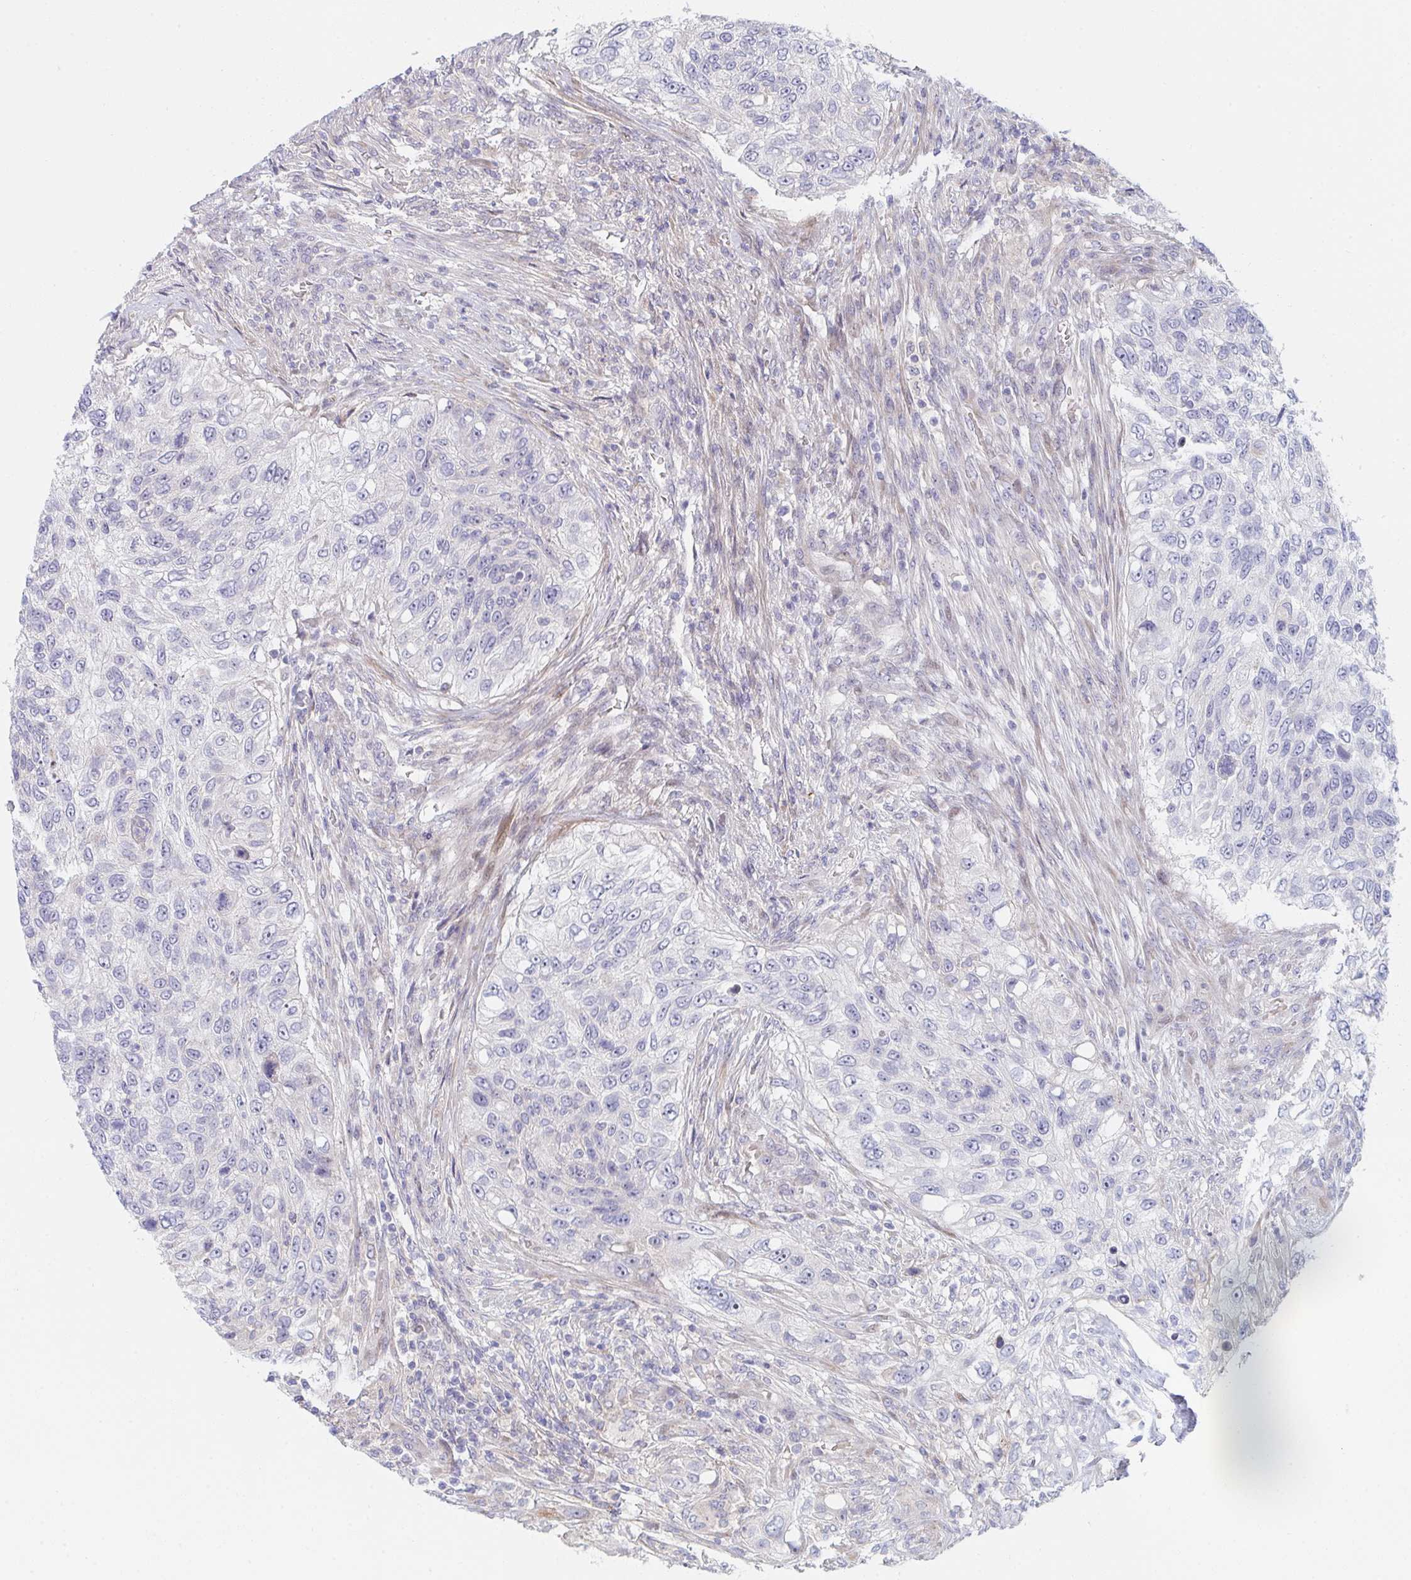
{"staining": {"intensity": "negative", "quantity": "none", "location": "none"}, "tissue": "urothelial cancer", "cell_type": "Tumor cells", "image_type": "cancer", "snomed": [{"axis": "morphology", "description": "Urothelial carcinoma, High grade"}, {"axis": "topography", "description": "Urinary bladder"}], "caption": "IHC histopathology image of urothelial carcinoma (high-grade) stained for a protein (brown), which shows no positivity in tumor cells. (Stains: DAB immunohistochemistry with hematoxylin counter stain, Microscopy: brightfield microscopy at high magnification).", "gene": "TNFSF4", "patient": {"sex": "female", "age": 60}}